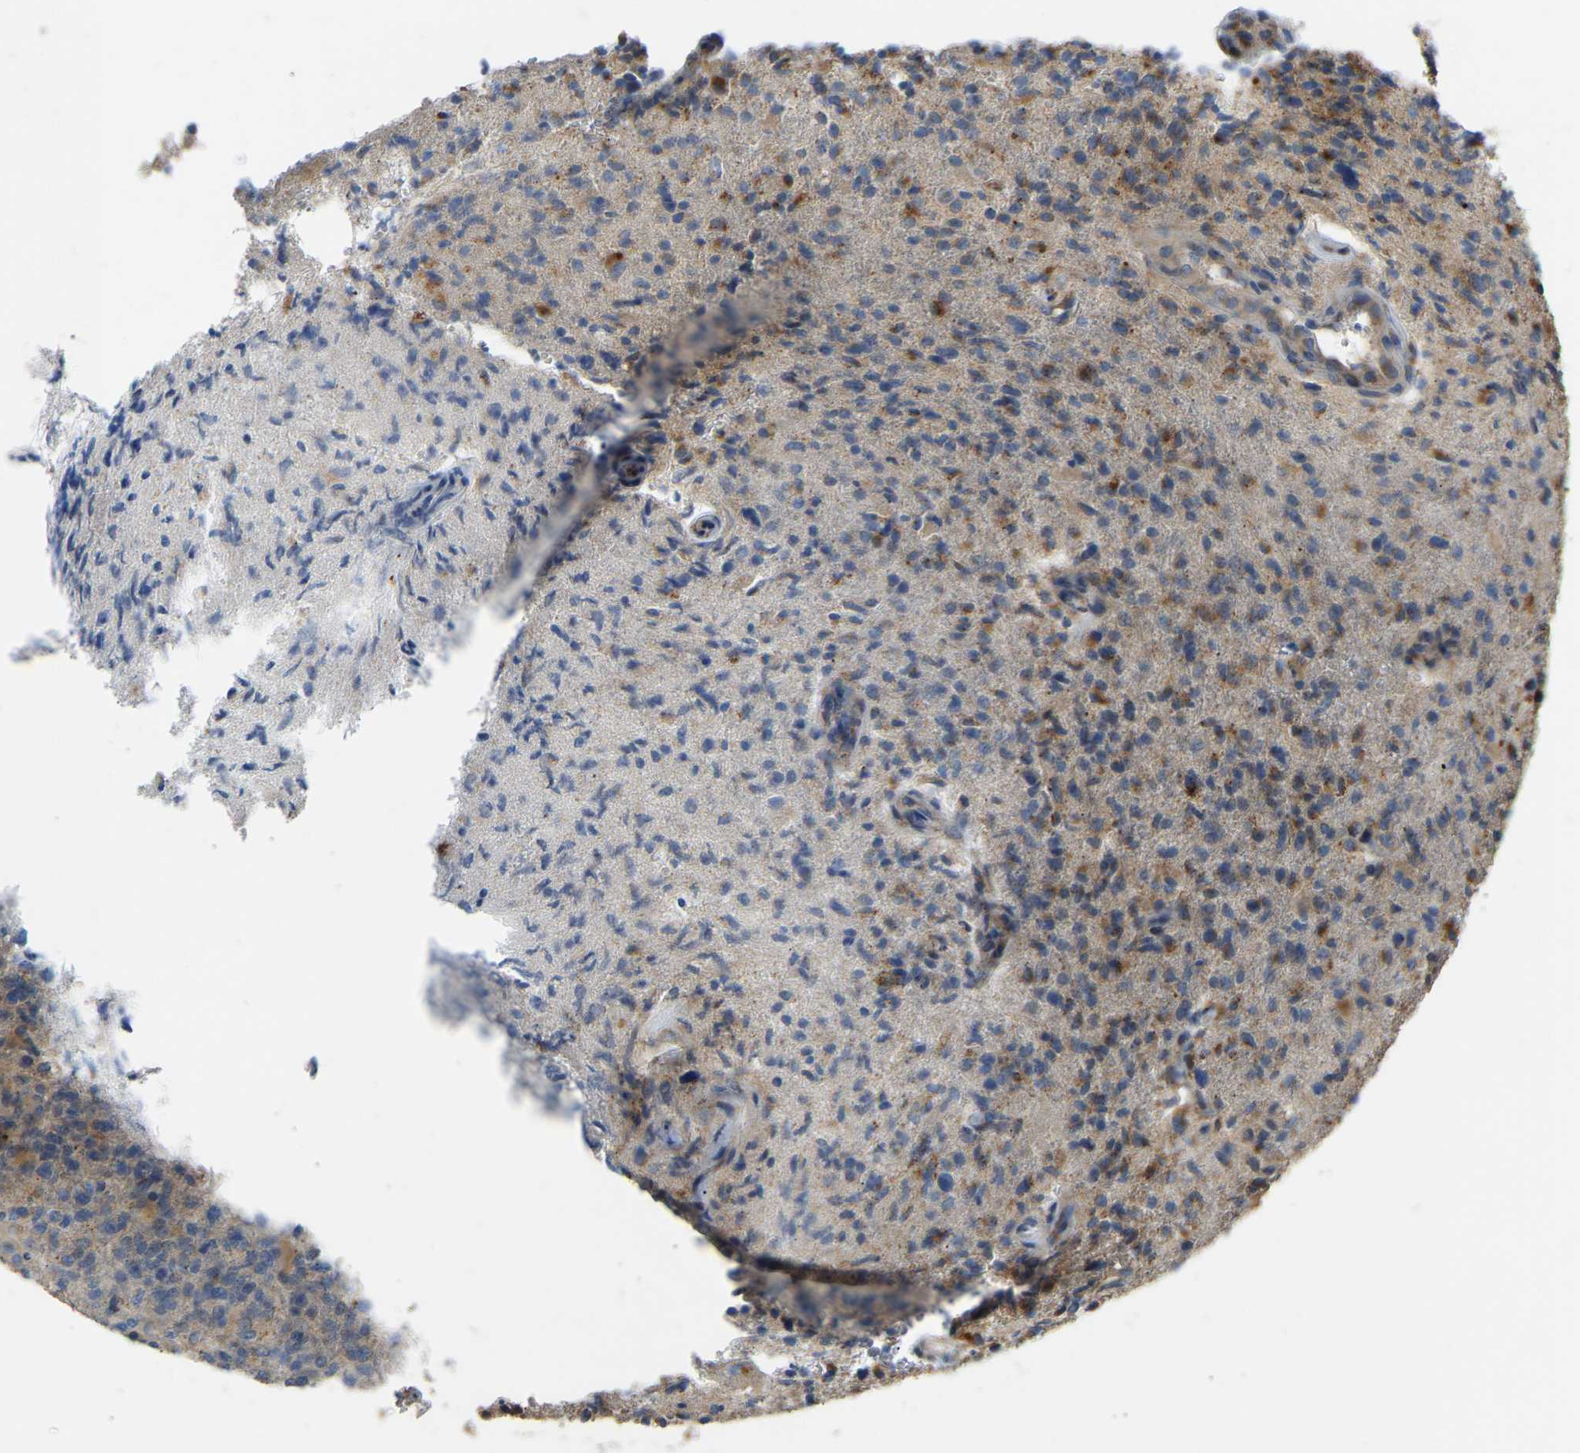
{"staining": {"intensity": "moderate", "quantity": "<25%", "location": "cytoplasmic/membranous"}, "tissue": "glioma", "cell_type": "Tumor cells", "image_type": "cancer", "snomed": [{"axis": "morphology", "description": "Glioma, malignant, High grade"}, {"axis": "topography", "description": "Brain"}], "caption": "Approximately <25% of tumor cells in glioma exhibit moderate cytoplasmic/membranous protein staining as visualized by brown immunohistochemical staining.", "gene": "RGP1", "patient": {"sex": "male", "age": 72}}